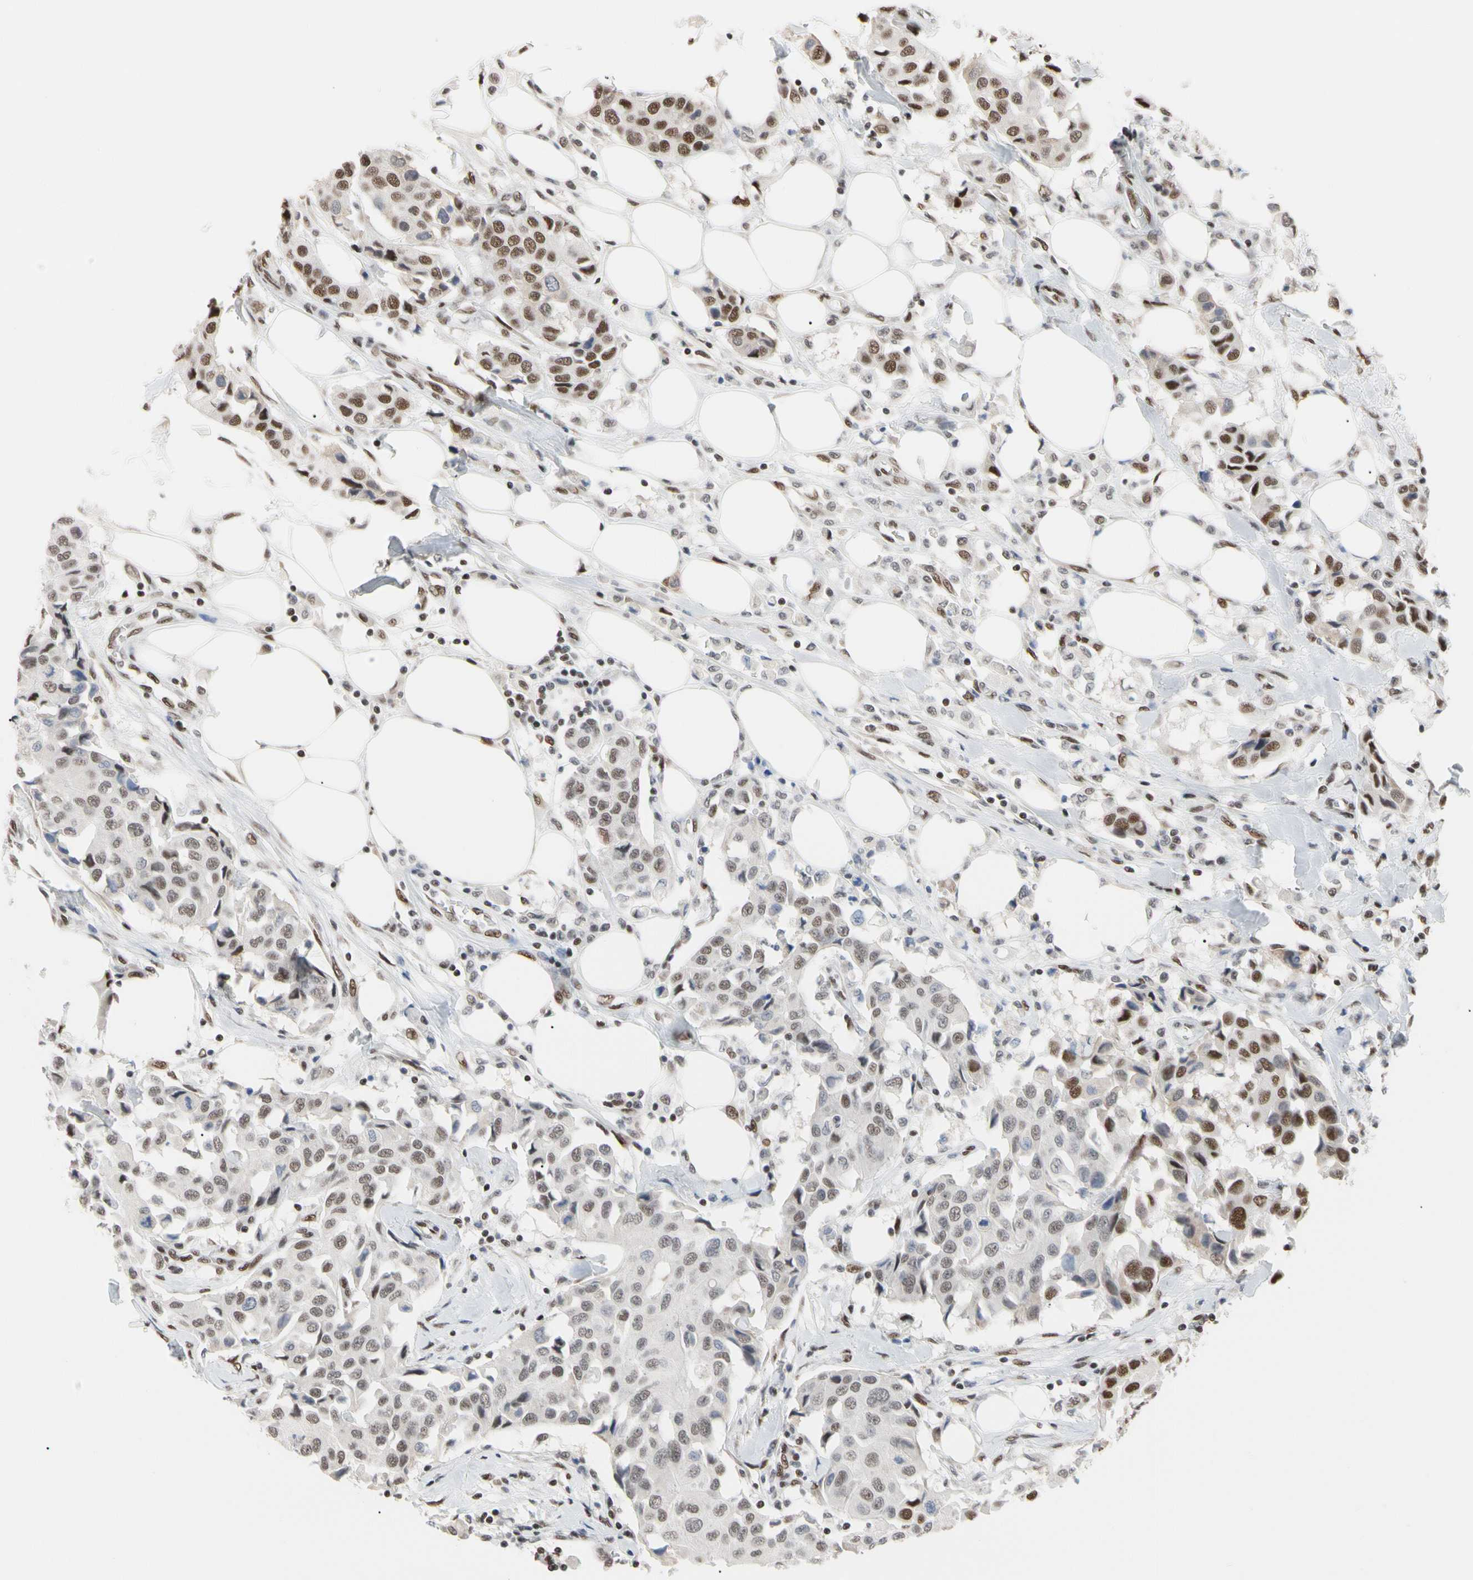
{"staining": {"intensity": "moderate", "quantity": "25%-75%", "location": "nuclear"}, "tissue": "breast cancer", "cell_type": "Tumor cells", "image_type": "cancer", "snomed": [{"axis": "morphology", "description": "Duct carcinoma"}, {"axis": "topography", "description": "Breast"}], "caption": "The histopathology image displays staining of breast infiltrating ductal carcinoma, revealing moderate nuclear protein positivity (brown color) within tumor cells.", "gene": "FAM98B", "patient": {"sex": "female", "age": 80}}